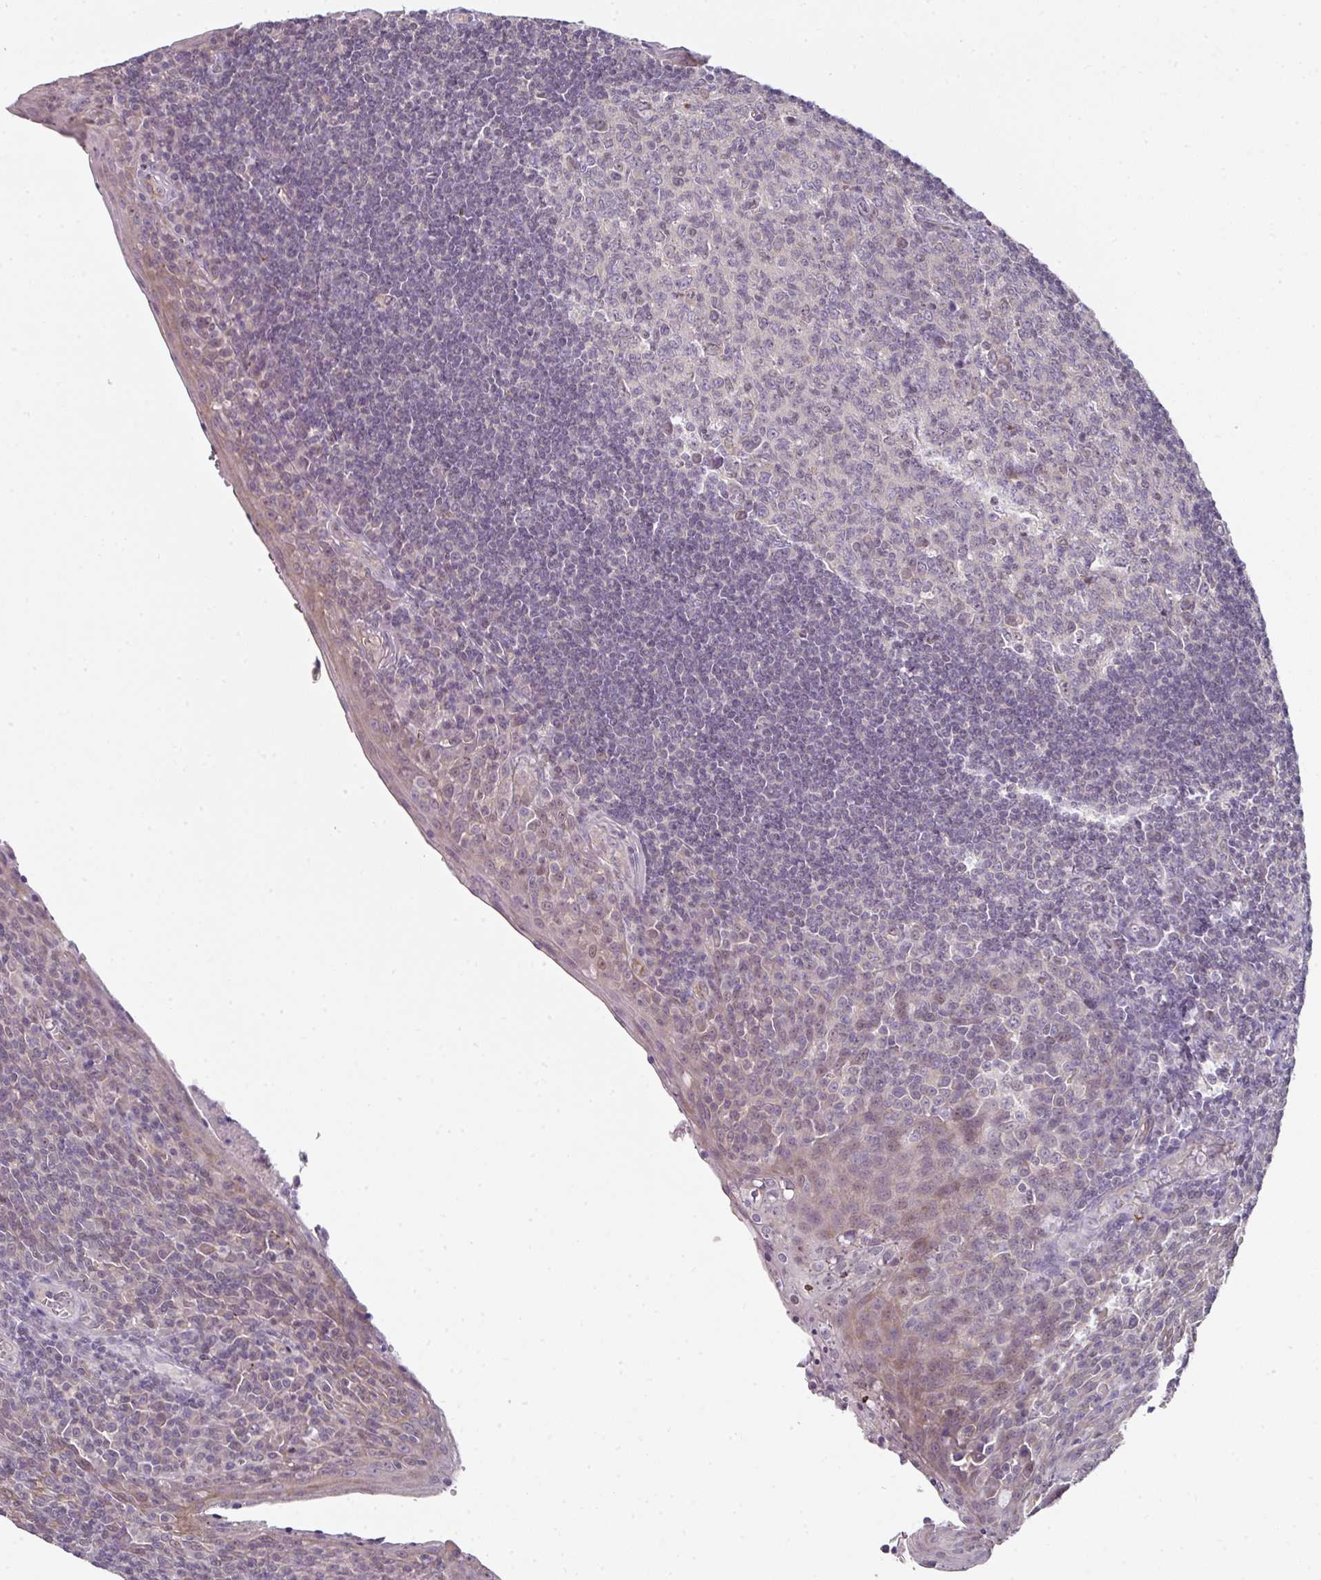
{"staining": {"intensity": "weak", "quantity": "<25%", "location": "nuclear"}, "tissue": "tonsil", "cell_type": "Germinal center cells", "image_type": "normal", "snomed": [{"axis": "morphology", "description": "Normal tissue, NOS"}, {"axis": "topography", "description": "Tonsil"}], "caption": "The immunohistochemistry (IHC) photomicrograph has no significant expression in germinal center cells of tonsil.", "gene": "C19orf33", "patient": {"sex": "male", "age": 27}}